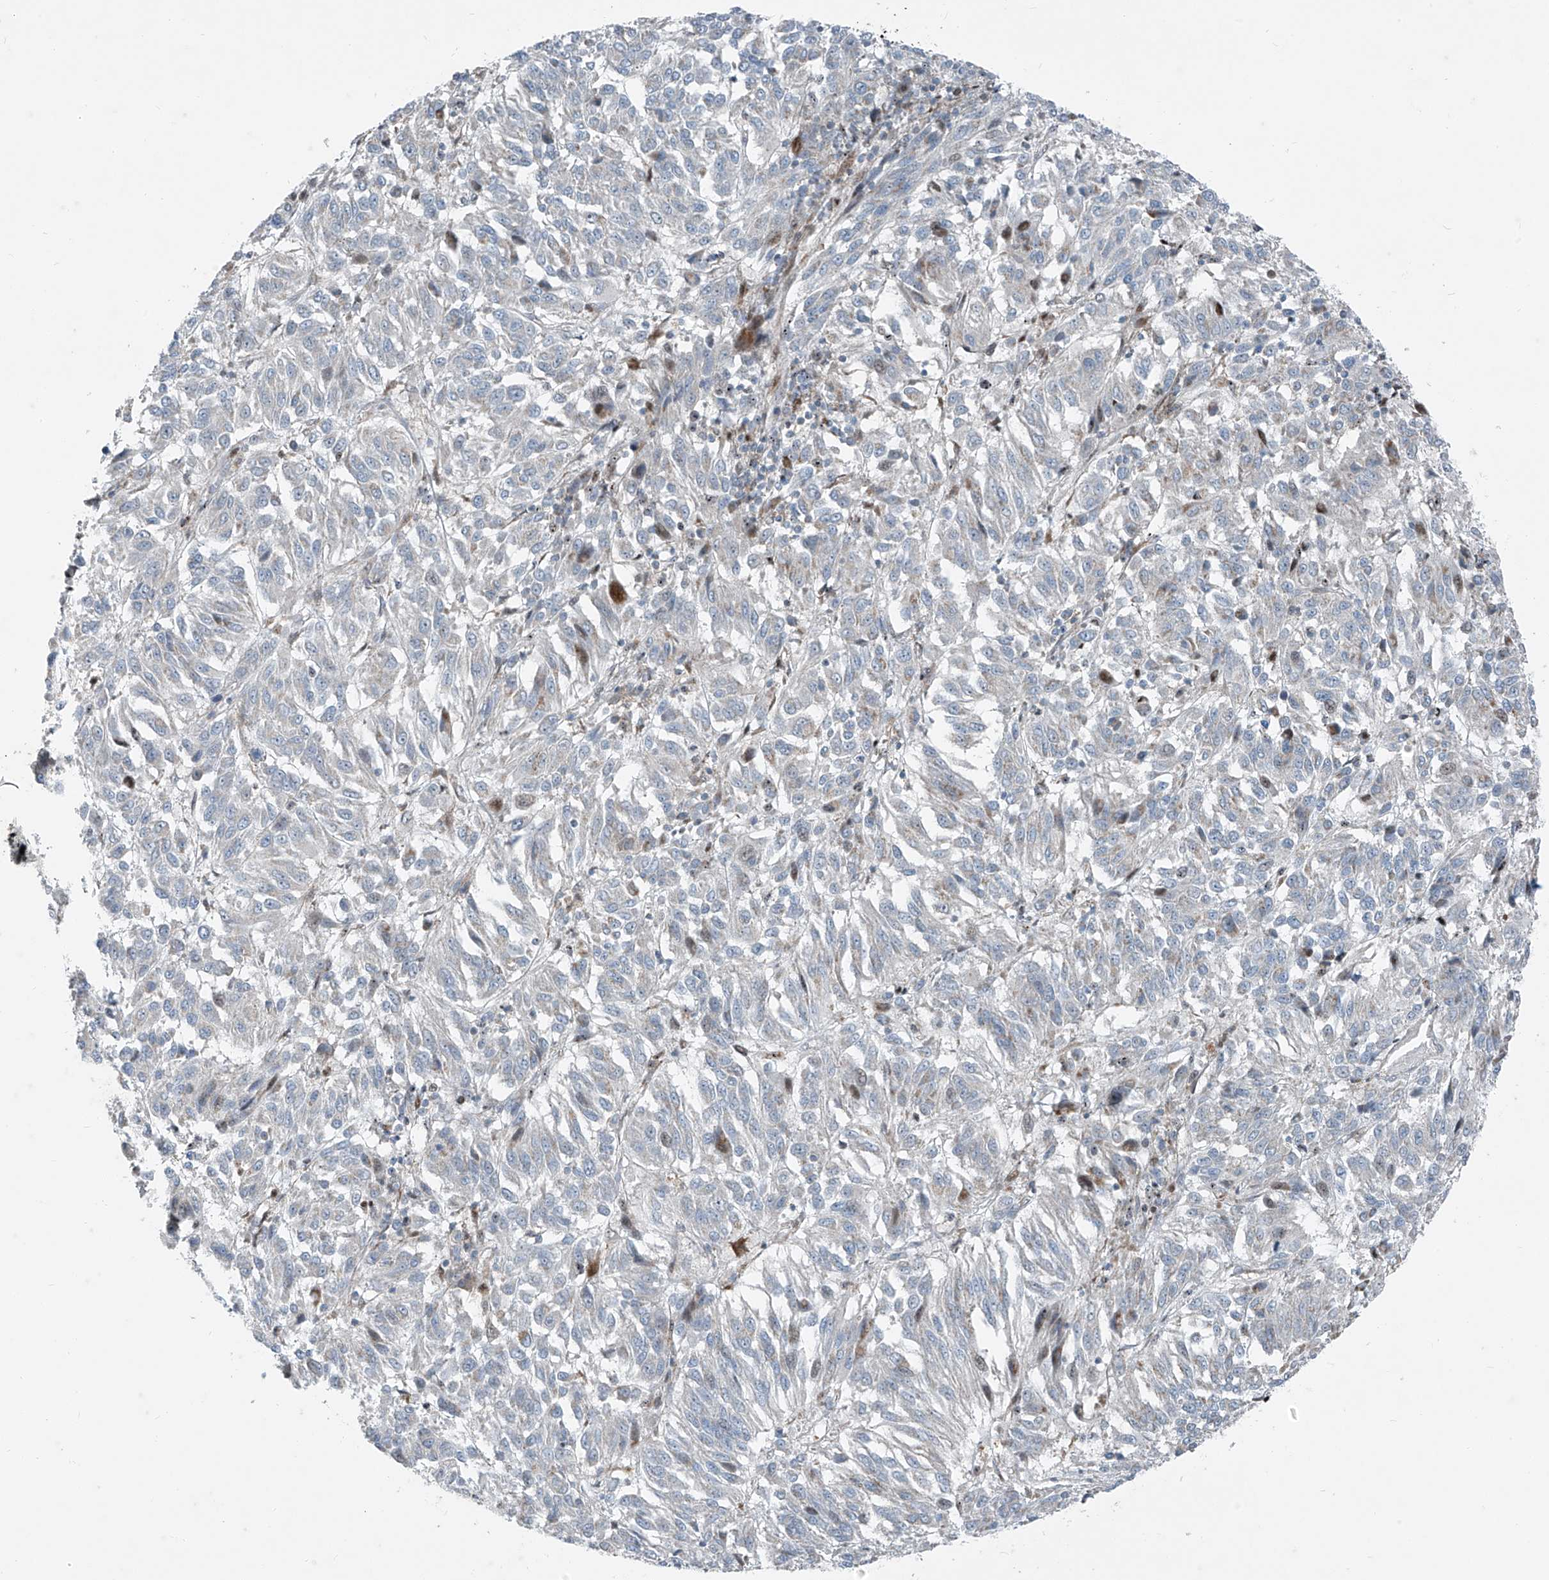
{"staining": {"intensity": "negative", "quantity": "none", "location": "none"}, "tissue": "melanoma", "cell_type": "Tumor cells", "image_type": "cancer", "snomed": [{"axis": "morphology", "description": "Malignant melanoma, Metastatic site"}, {"axis": "topography", "description": "Lung"}], "caption": "DAB immunohistochemical staining of melanoma demonstrates no significant positivity in tumor cells. The staining is performed using DAB brown chromogen with nuclei counter-stained in using hematoxylin.", "gene": "PPCS", "patient": {"sex": "male", "age": 64}}